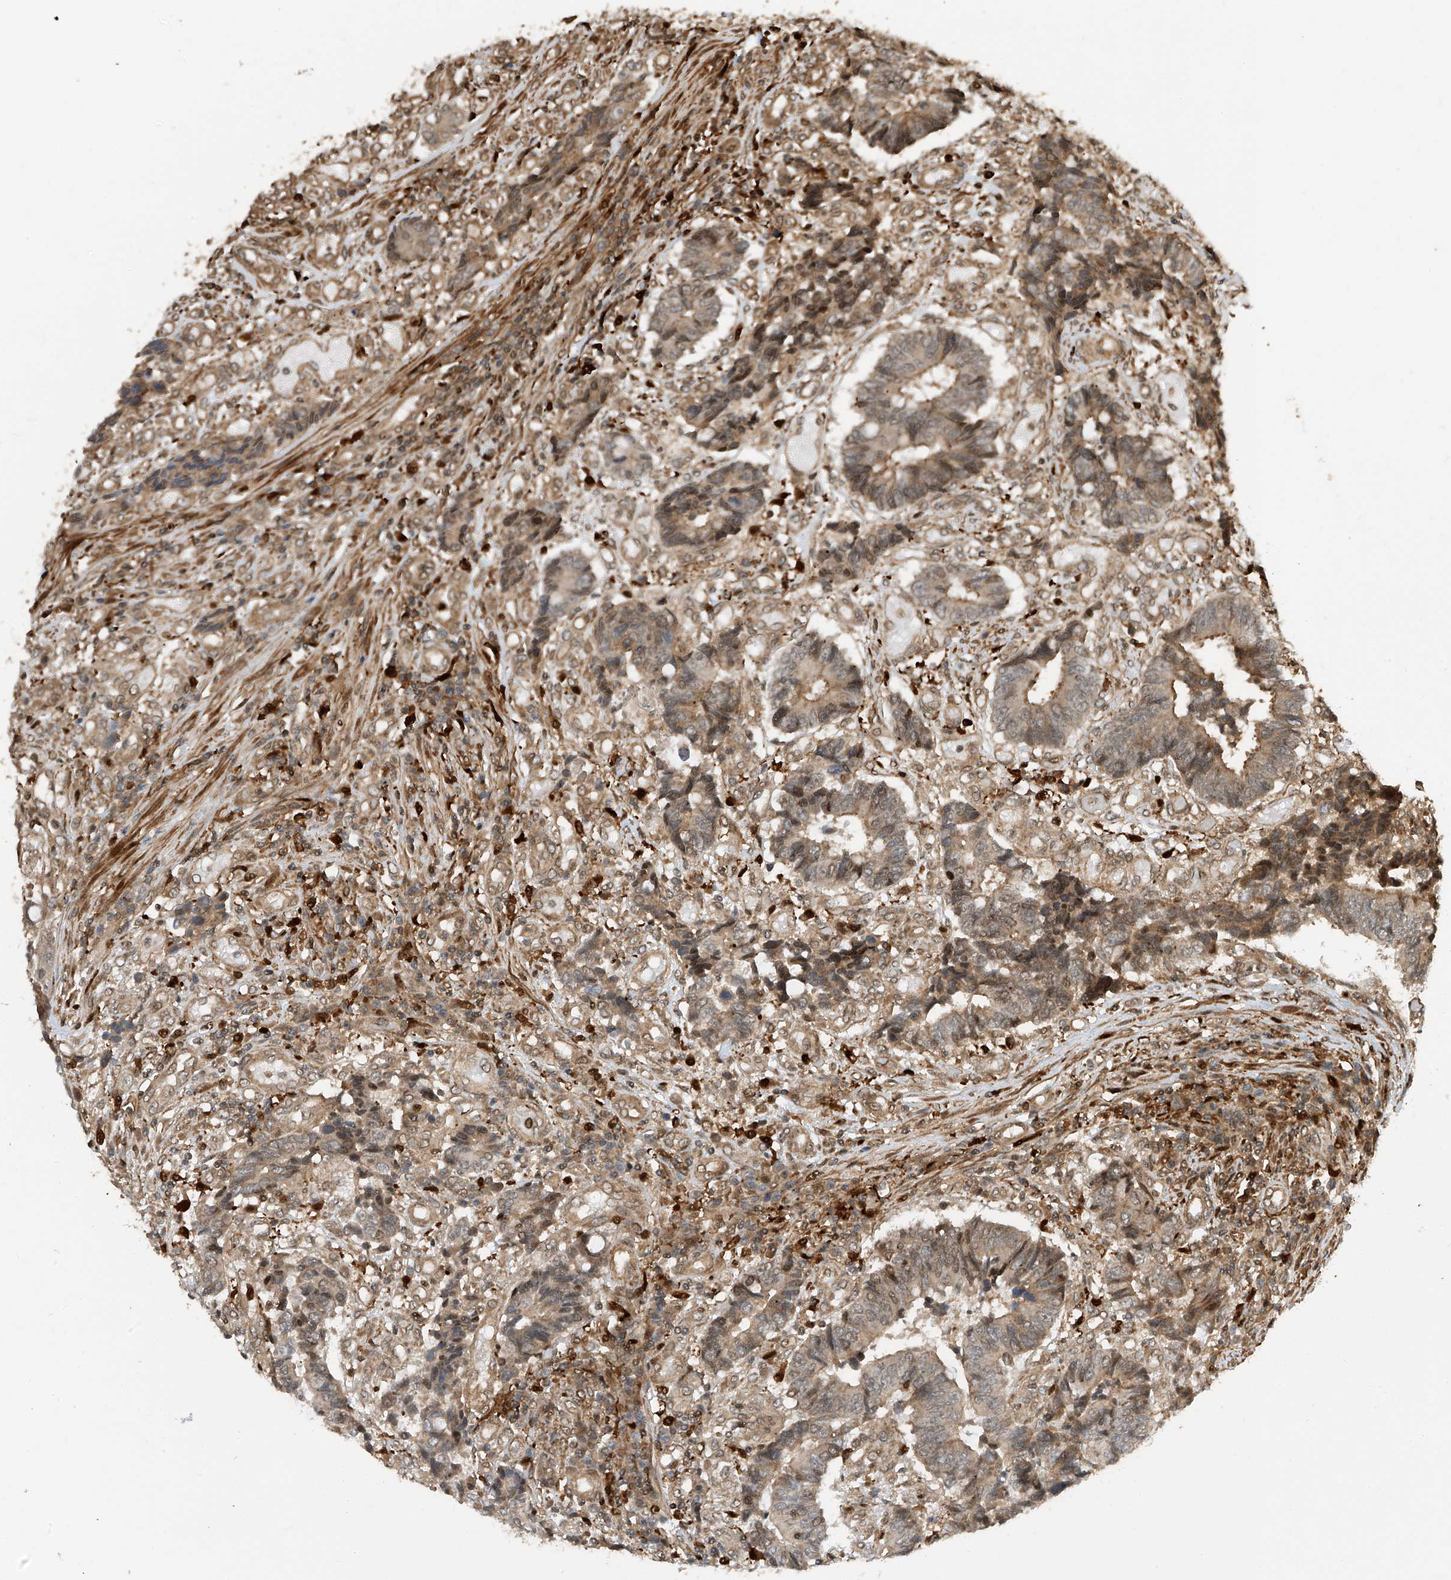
{"staining": {"intensity": "weak", "quantity": ">75%", "location": "cytoplasmic/membranous,nuclear"}, "tissue": "colorectal cancer", "cell_type": "Tumor cells", "image_type": "cancer", "snomed": [{"axis": "morphology", "description": "Adenocarcinoma, NOS"}, {"axis": "topography", "description": "Rectum"}], "caption": "Protein analysis of adenocarcinoma (colorectal) tissue reveals weak cytoplasmic/membranous and nuclear expression in approximately >75% of tumor cells.", "gene": "ATAD2B", "patient": {"sex": "male", "age": 84}}